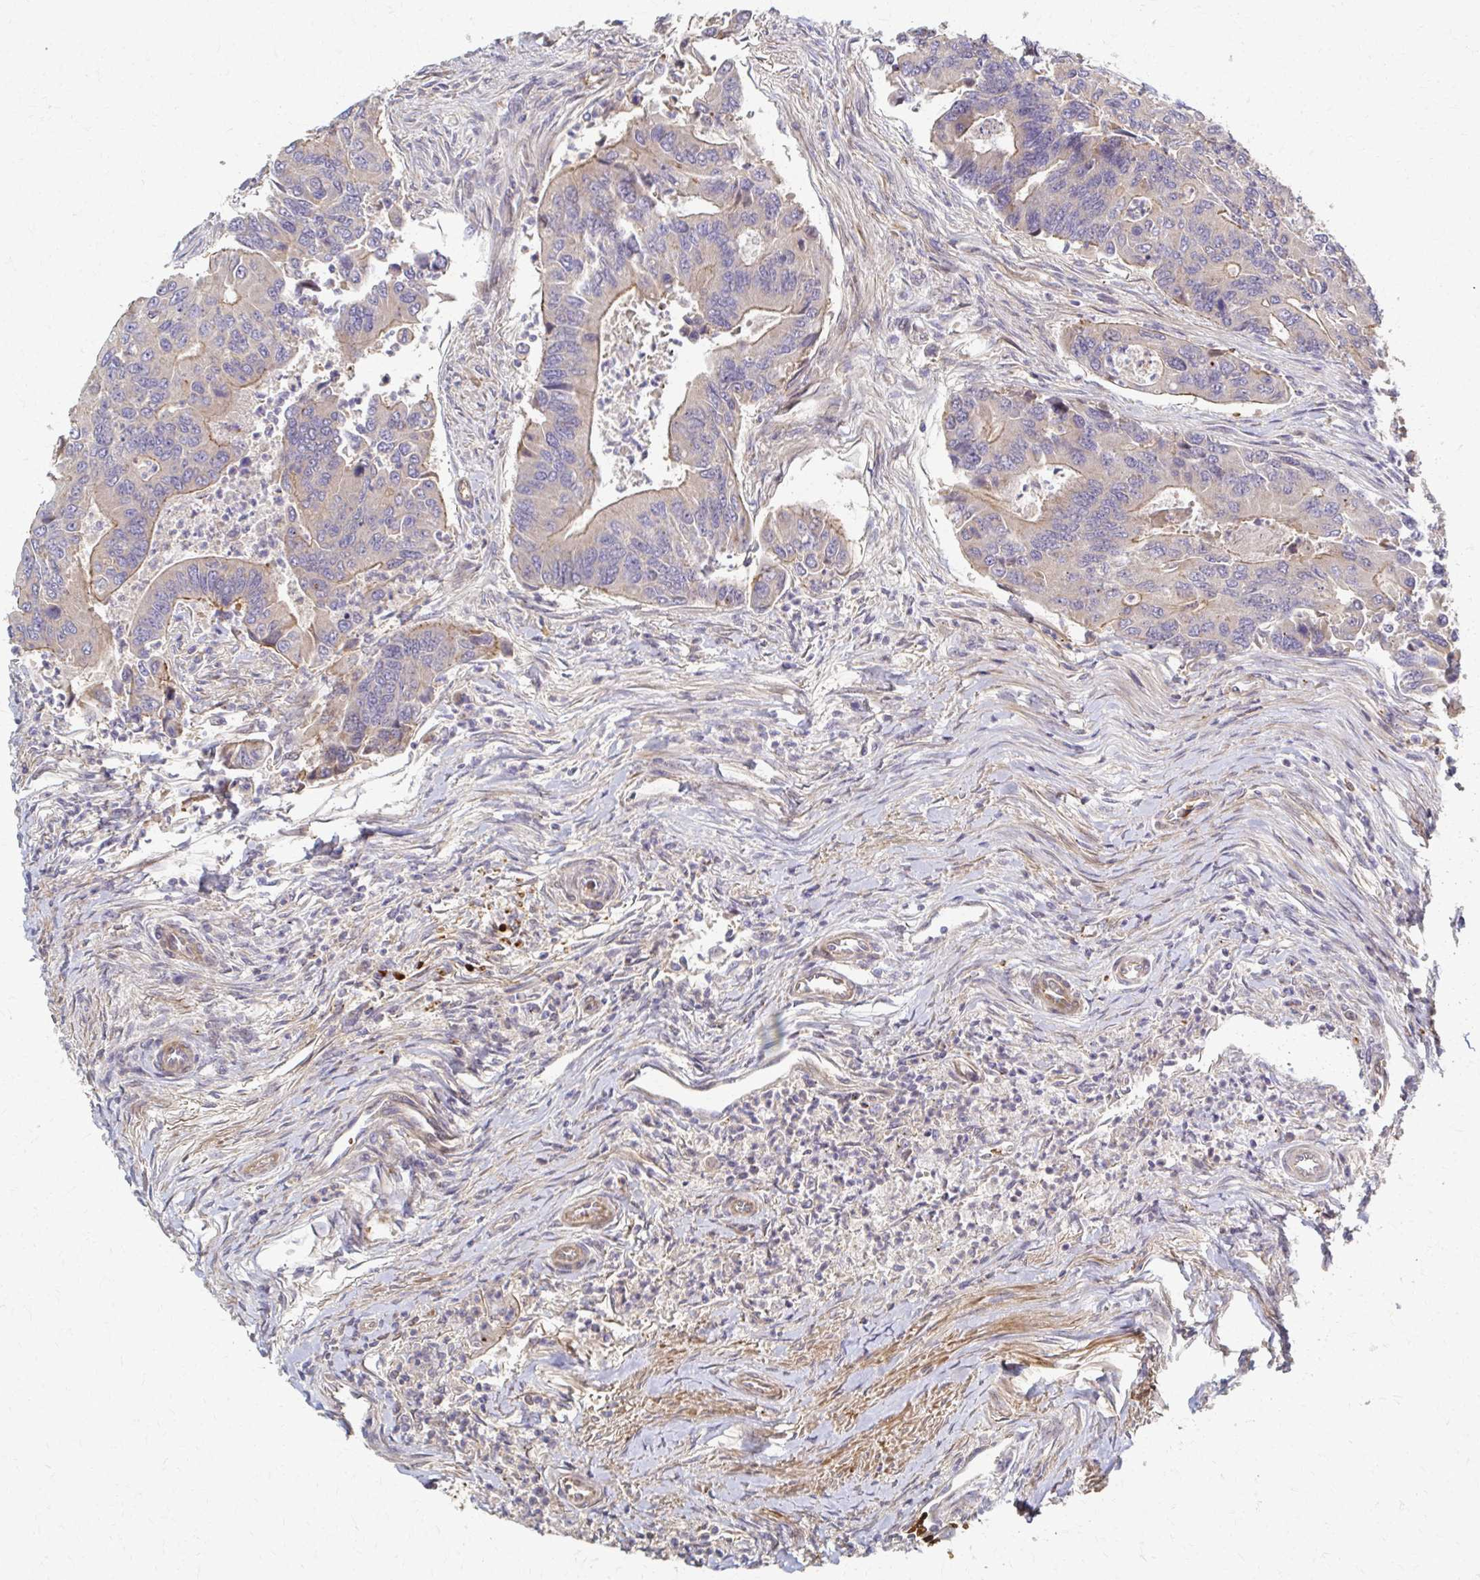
{"staining": {"intensity": "weak", "quantity": ">75%", "location": "cytoplasmic/membranous"}, "tissue": "colorectal cancer", "cell_type": "Tumor cells", "image_type": "cancer", "snomed": [{"axis": "morphology", "description": "Adenocarcinoma, NOS"}, {"axis": "topography", "description": "Colon"}], "caption": "A photomicrograph of human colorectal cancer (adenocarcinoma) stained for a protein demonstrates weak cytoplasmic/membranous brown staining in tumor cells.", "gene": "SKA2", "patient": {"sex": "female", "age": 67}}